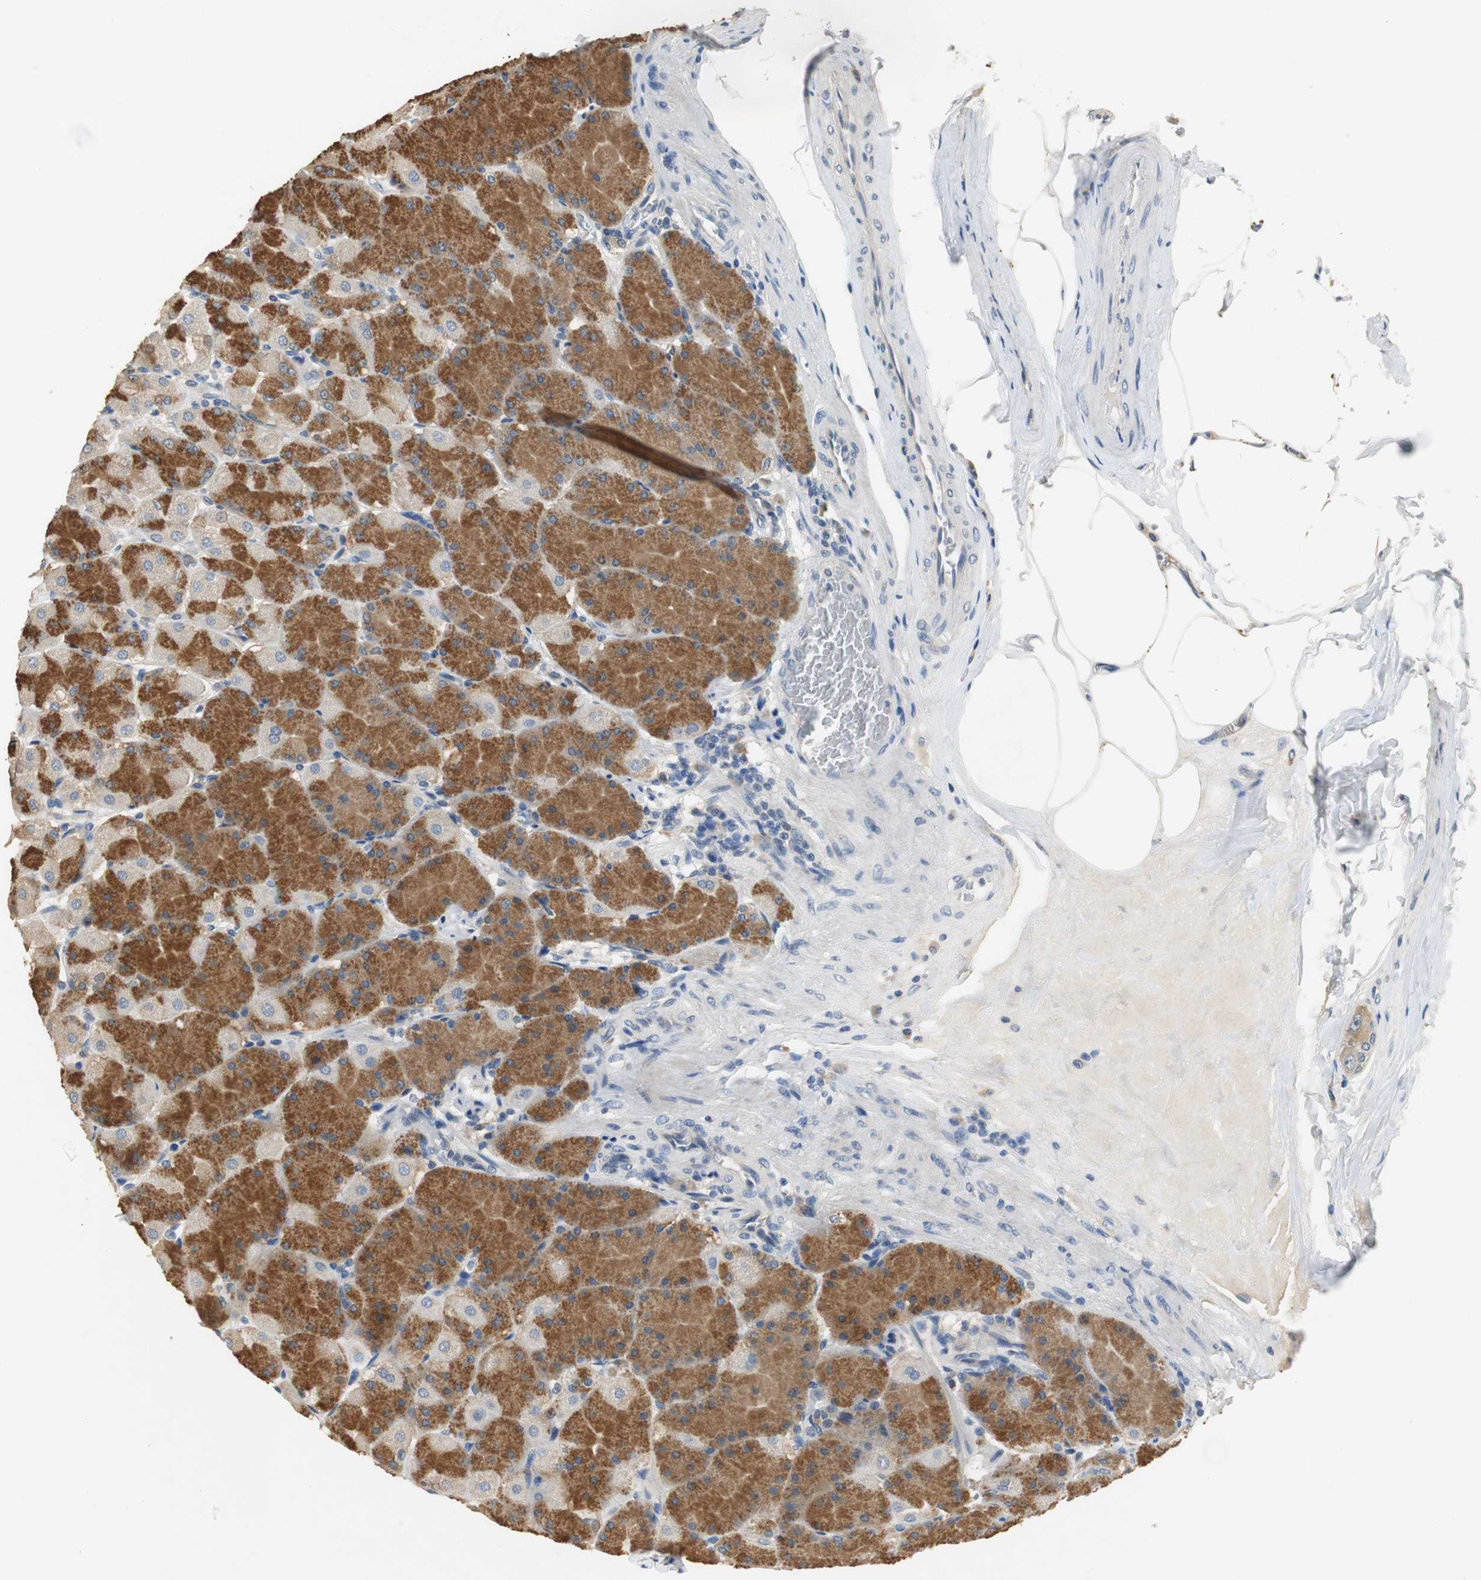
{"staining": {"intensity": "moderate", "quantity": "25%-75%", "location": "cytoplasmic/membranous"}, "tissue": "stomach", "cell_type": "Glandular cells", "image_type": "normal", "snomed": [{"axis": "morphology", "description": "Normal tissue, NOS"}, {"axis": "topography", "description": "Stomach, upper"}], "caption": "Brown immunohistochemical staining in normal human stomach demonstrates moderate cytoplasmic/membranous positivity in about 25%-75% of glandular cells.", "gene": "MTIF2", "patient": {"sex": "female", "age": 56}}